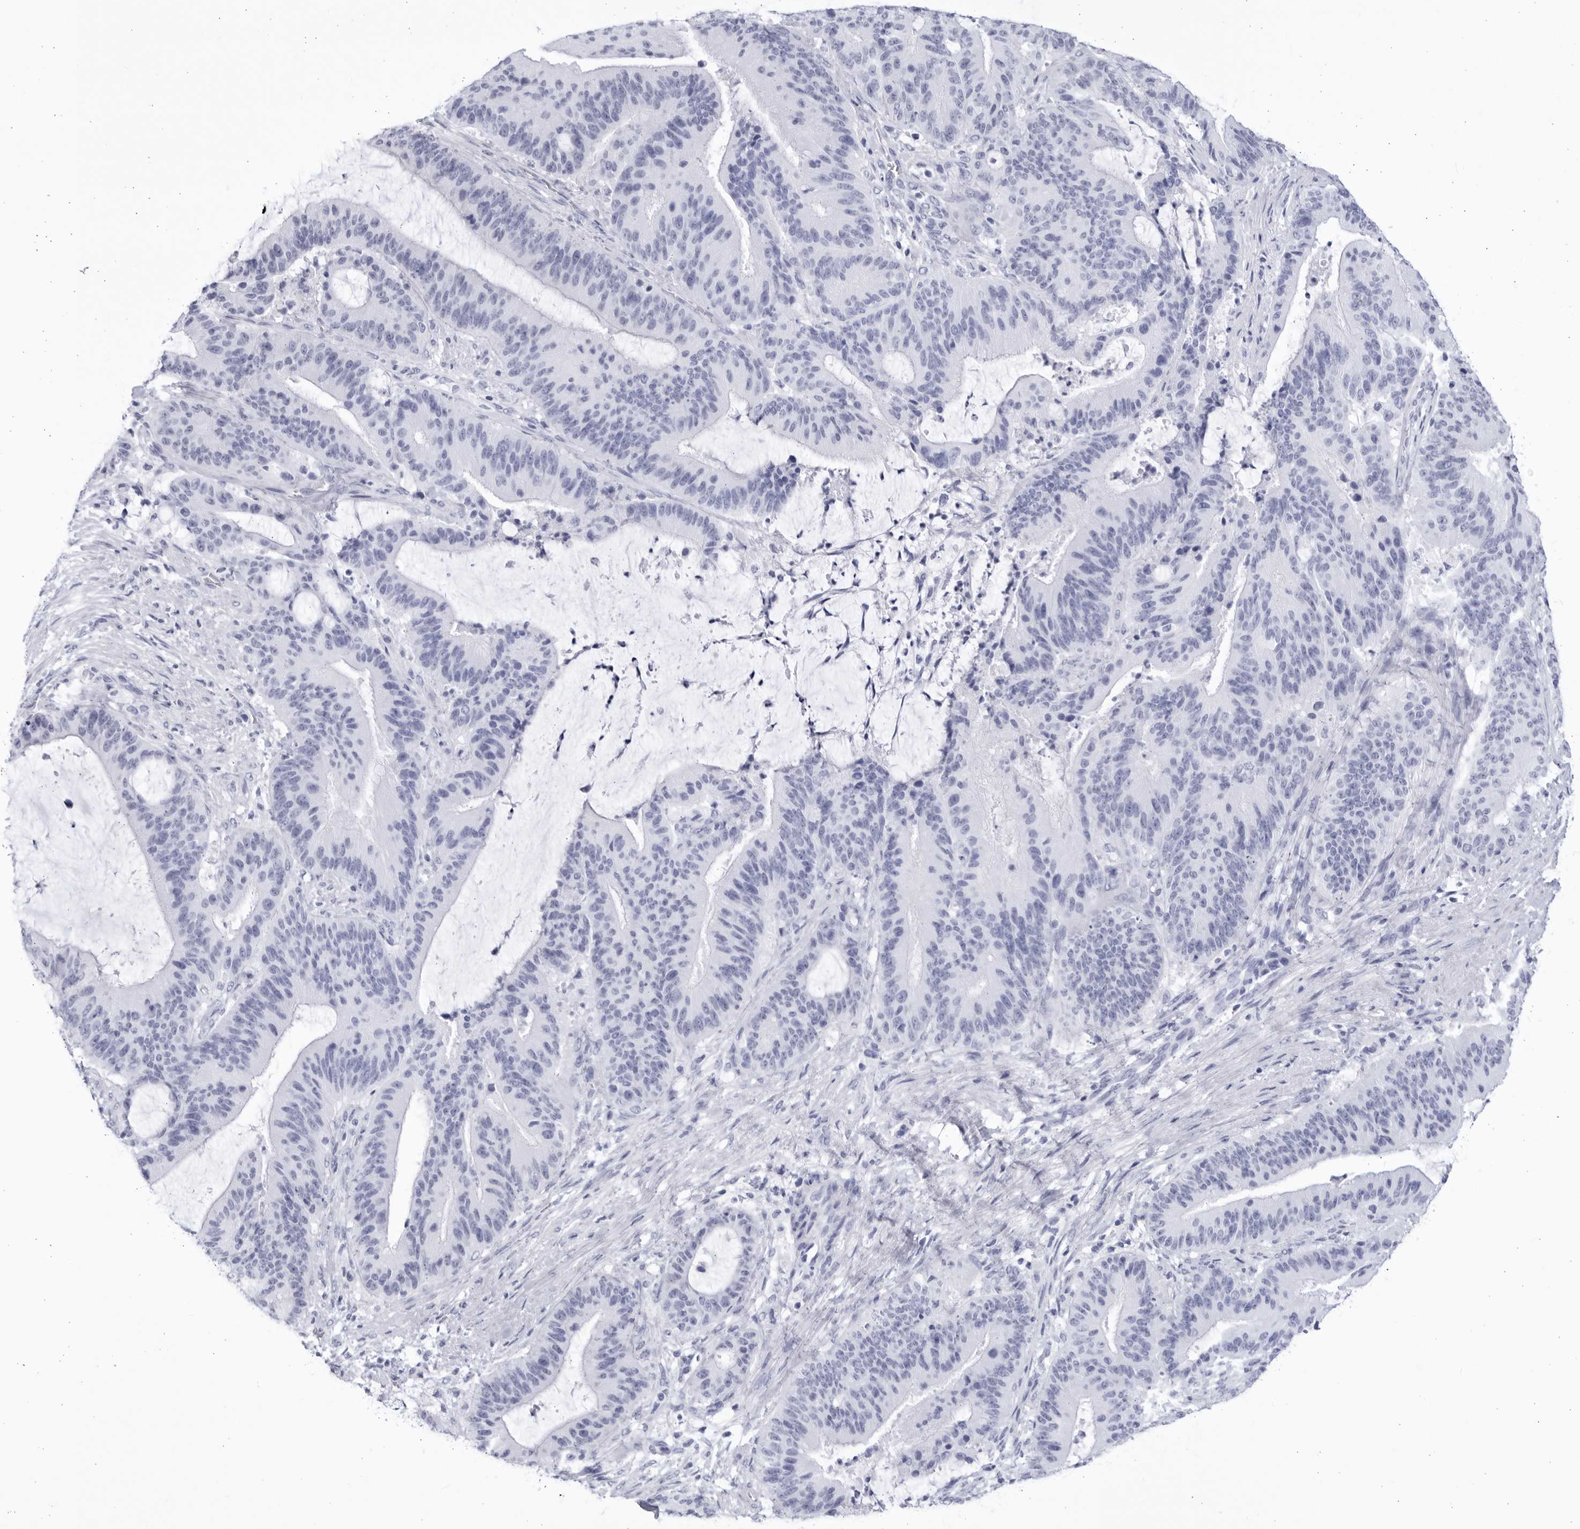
{"staining": {"intensity": "negative", "quantity": "none", "location": "none"}, "tissue": "liver cancer", "cell_type": "Tumor cells", "image_type": "cancer", "snomed": [{"axis": "morphology", "description": "Normal tissue, NOS"}, {"axis": "morphology", "description": "Cholangiocarcinoma"}, {"axis": "topography", "description": "Liver"}, {"axis": "topography", "description": "Peripheral nerve tissue"}], "caption": "Liver cholangiocarcinoma was stained to show a protein in brown. There is no significant staining in tumor cells.", "gene": "CCDC181", "patient": {"sex": "female", "age": 73}}